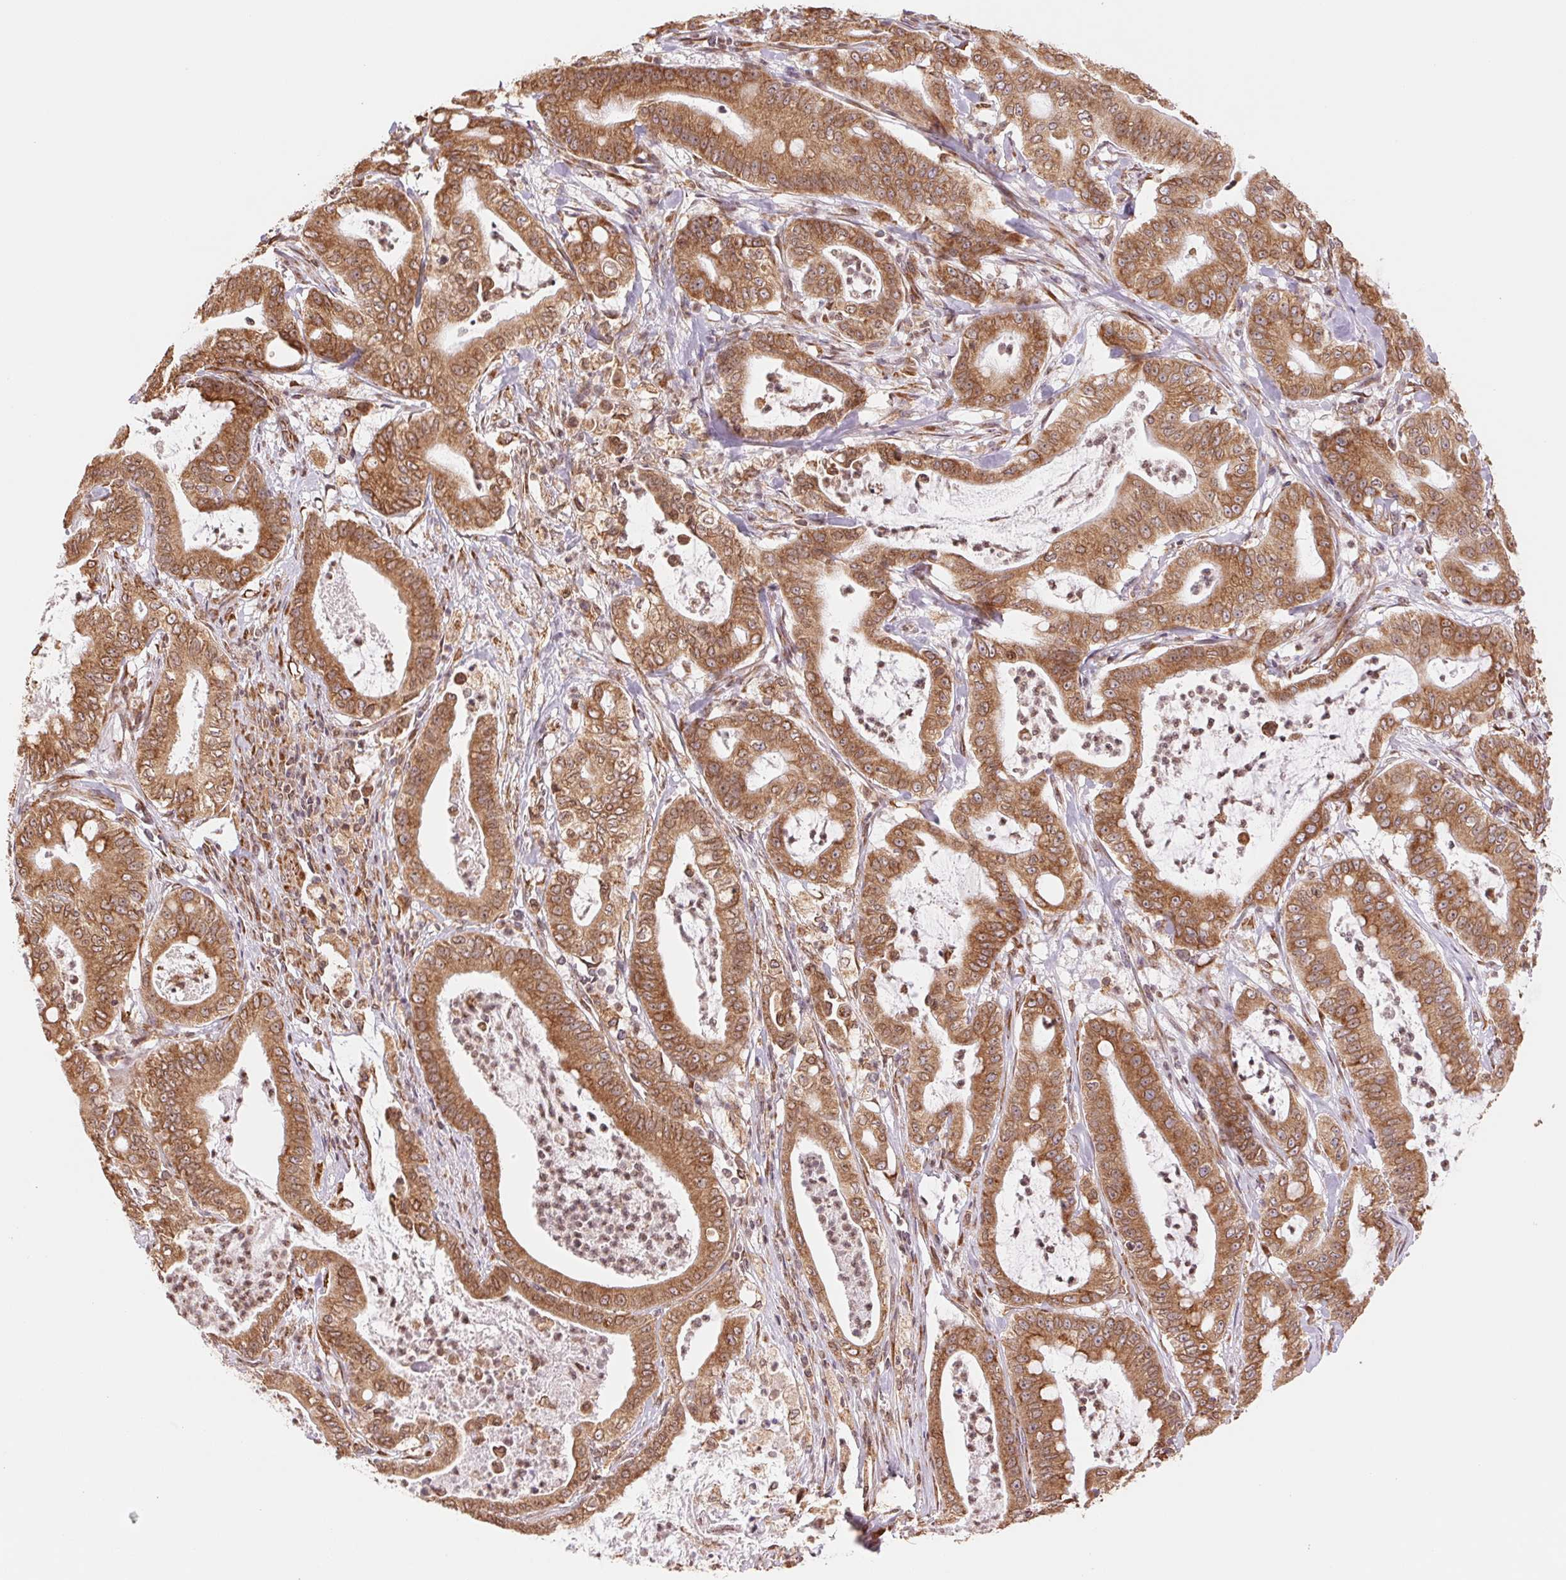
{"staining": {"intensity": "moderate", "quantity": ">75%", "location": "cytoplasmic/membranous"}, "tissue": "pancreatic cancer", "cell_type": "Tumor cells", "image_type": "cancer", "snomed": [{"axis": "morphology", "description": "Adenocarcinoma, NOS"}, {"axis": "topography", "description": "Pancreas"}], "caption": "DAB immunohistochemical staining of human pancreatic cancer displays moderate cytoplasmic/membranous protein expression in approximately >75% of tumor cells.", "gene": "RPN1", "patient": {"sex": "male", "age": 71}}